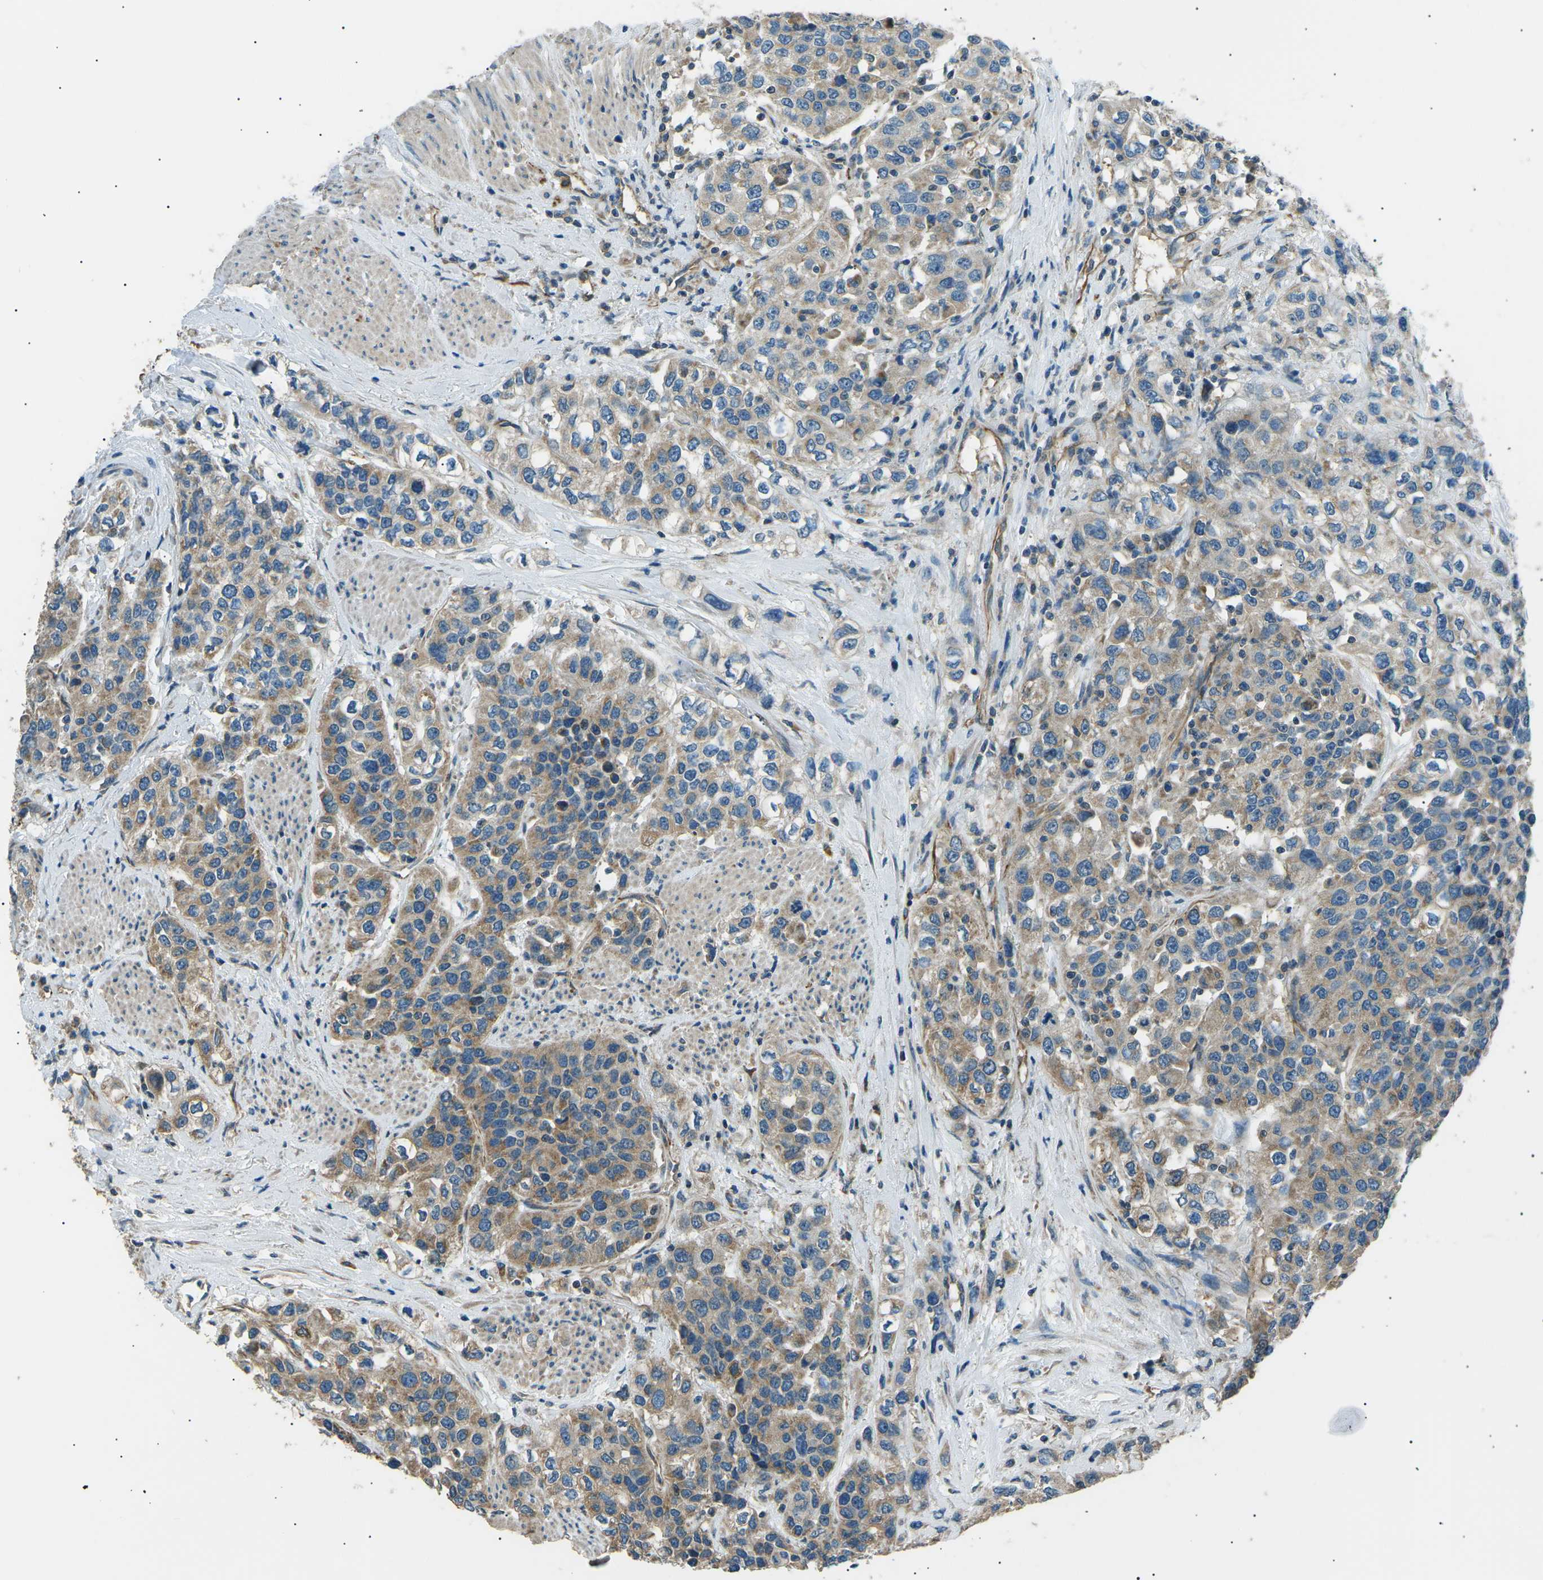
{"staining": {"intensity": "moderate", "quantity": ">75%", "location": "cytoplasmic/membranous"}, "tissue": "urothelial cancer", "cell_type": "Tumor cells", "image_type": "cancer", "snomed": [{"axis": "morphology", "description": "Urothelial carcinoma, High grade"}, {"axis": "topography", "description": "Urinary bladder"}], "caption": "Protein staining of urothelial cancer tissue shows moderate cytoplasmic/membranous staining in approximately >75% of tumor cells. The protein of interest is stained brown, and the nuclei are stained in blue (DAB IHC with brightfield microscopy, high magnification).", "gene": "SLK", "patient": {"sex": "female", "age": 80}}